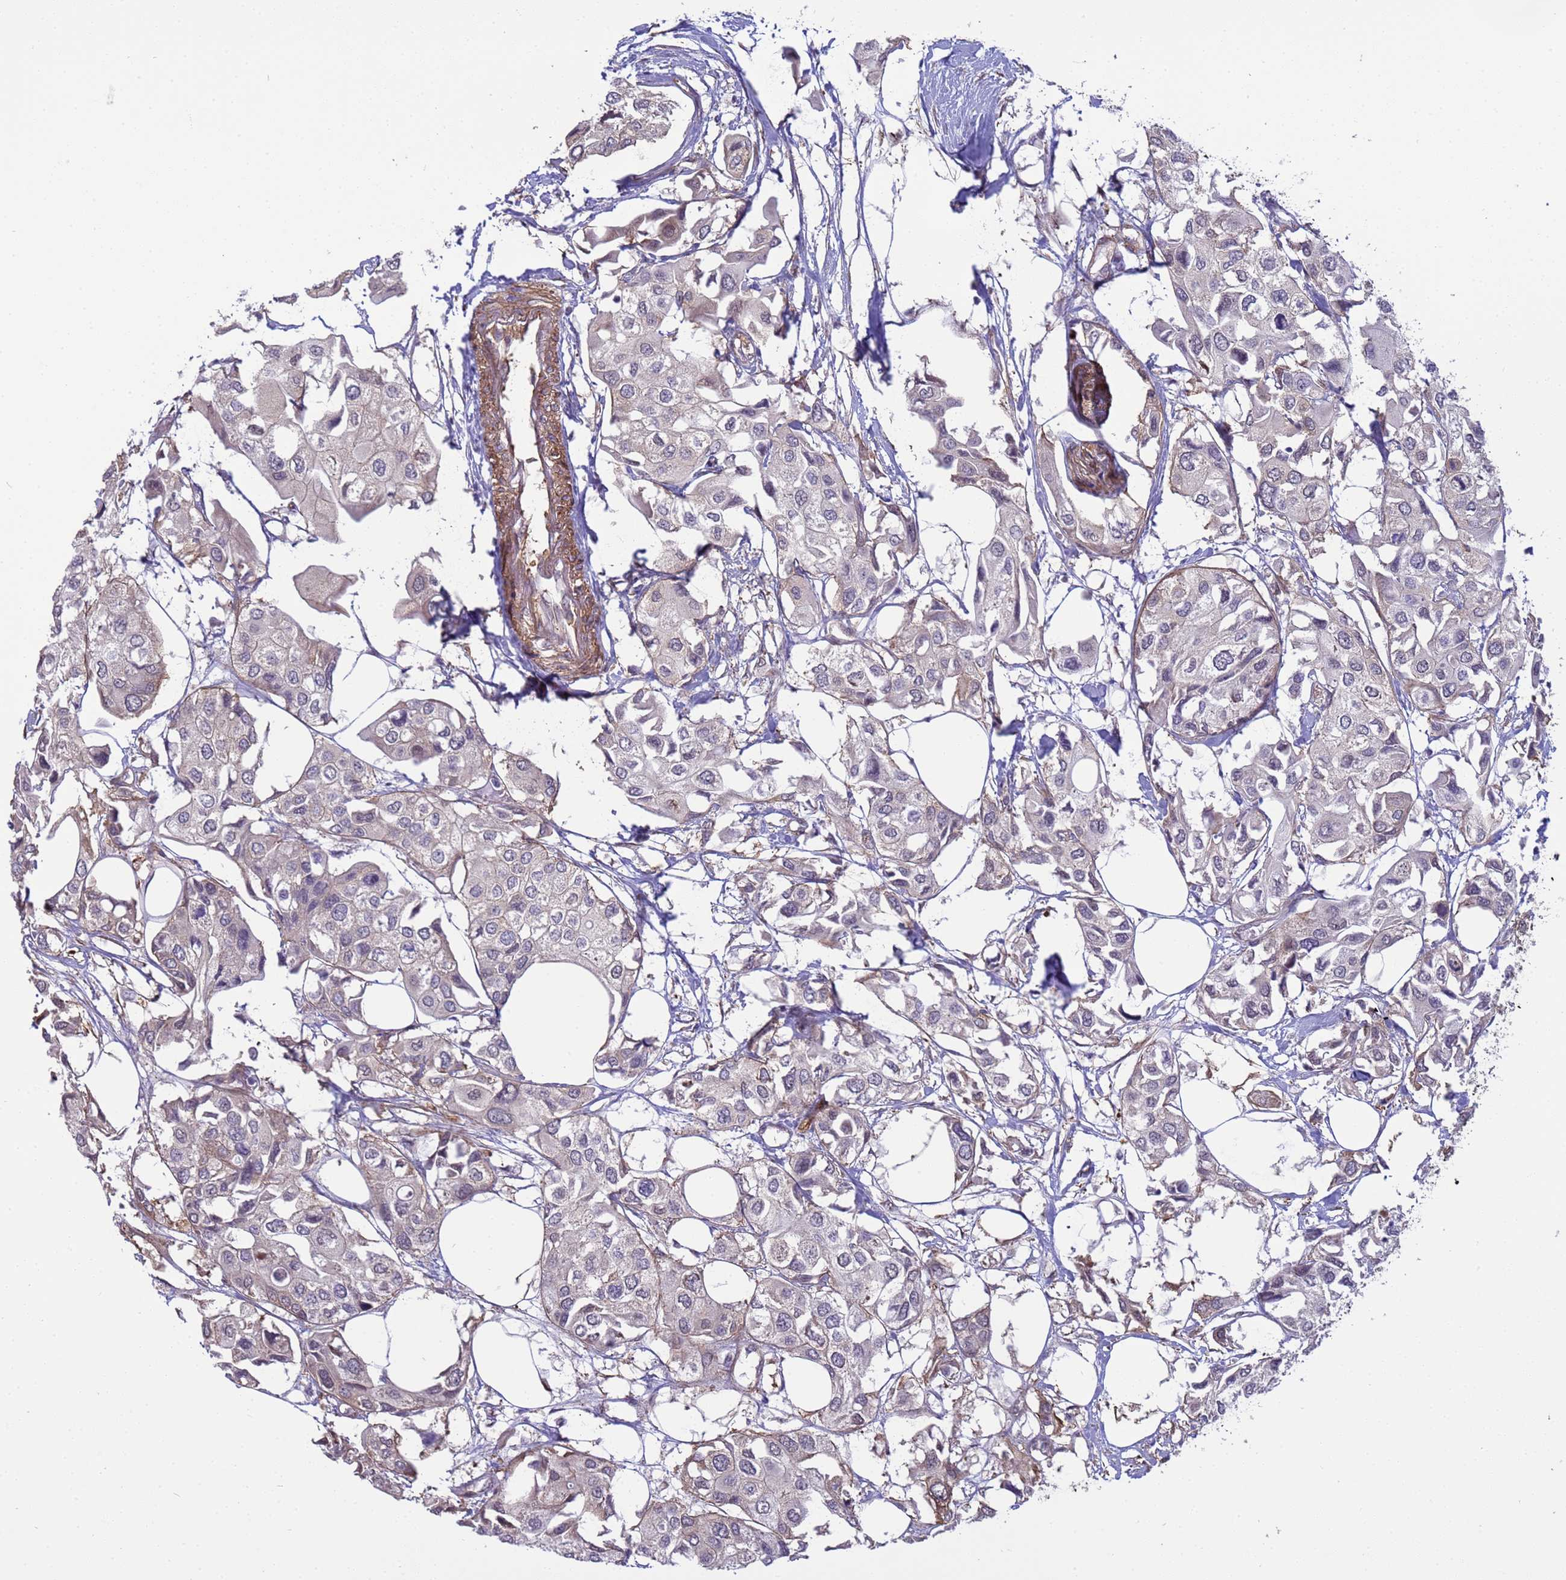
{"staining": {"intensity": "weak", "quantity": "<25%", "location": "cytoplasmic/membranous"}, "tissue": "urothelial cancer", "cell_type": "Tumor cells", "image_type": "cancer", "snomed": [{"axis": "morphology", "description": "Urothelial carcinoma, High grade"}, {"axis": "topography", "description": "Urinary bladder"}], "caption": "Photomicrograph shows no significant protein staining in tumor cells of urothelial cancer.", "gene": "ITGB4", "patient": {"sex": "male", "age": 64}}